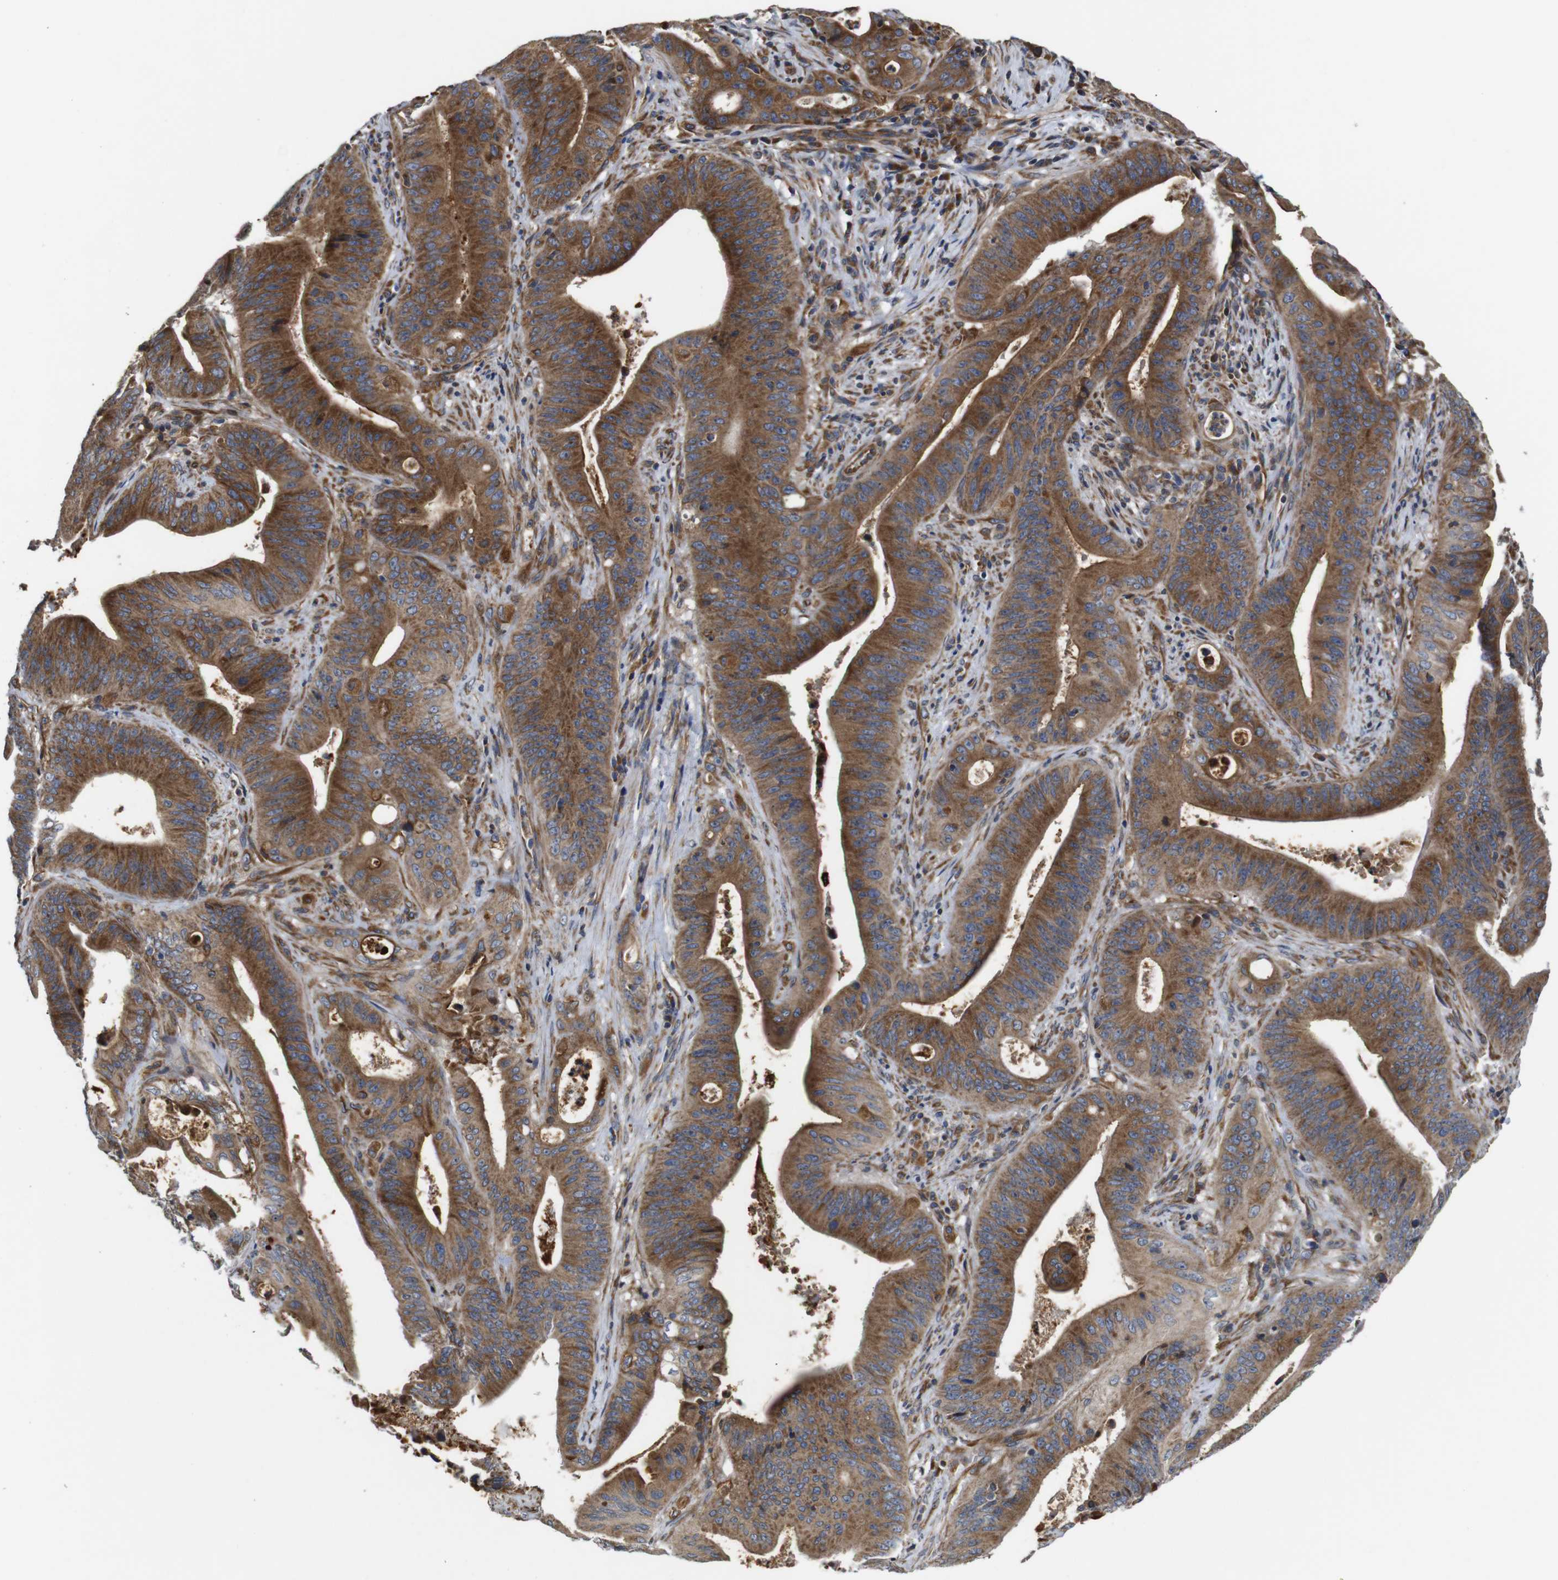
{"staining": {"intensity": "moderate", "quantity": ">75%", "location": "cytoplasmic/membranous"}, "tissue": "pancreatic cancer", "cell_type": "Tumor cells", "image_type": "cancer", "snomed": [{"axis": "morphology", "description": "Normal tissue, NOS"}, {"axis": "topography", "description": "Lymph node"}], "caption": "Immunohistochemistry of human pancreatic cancer demonstrates medium levels of moderate cytoplasmic/membranous expression in about >75% of tumor cells.", "gene": "POMK", "patient": {"sex": "male", "age": 62}}